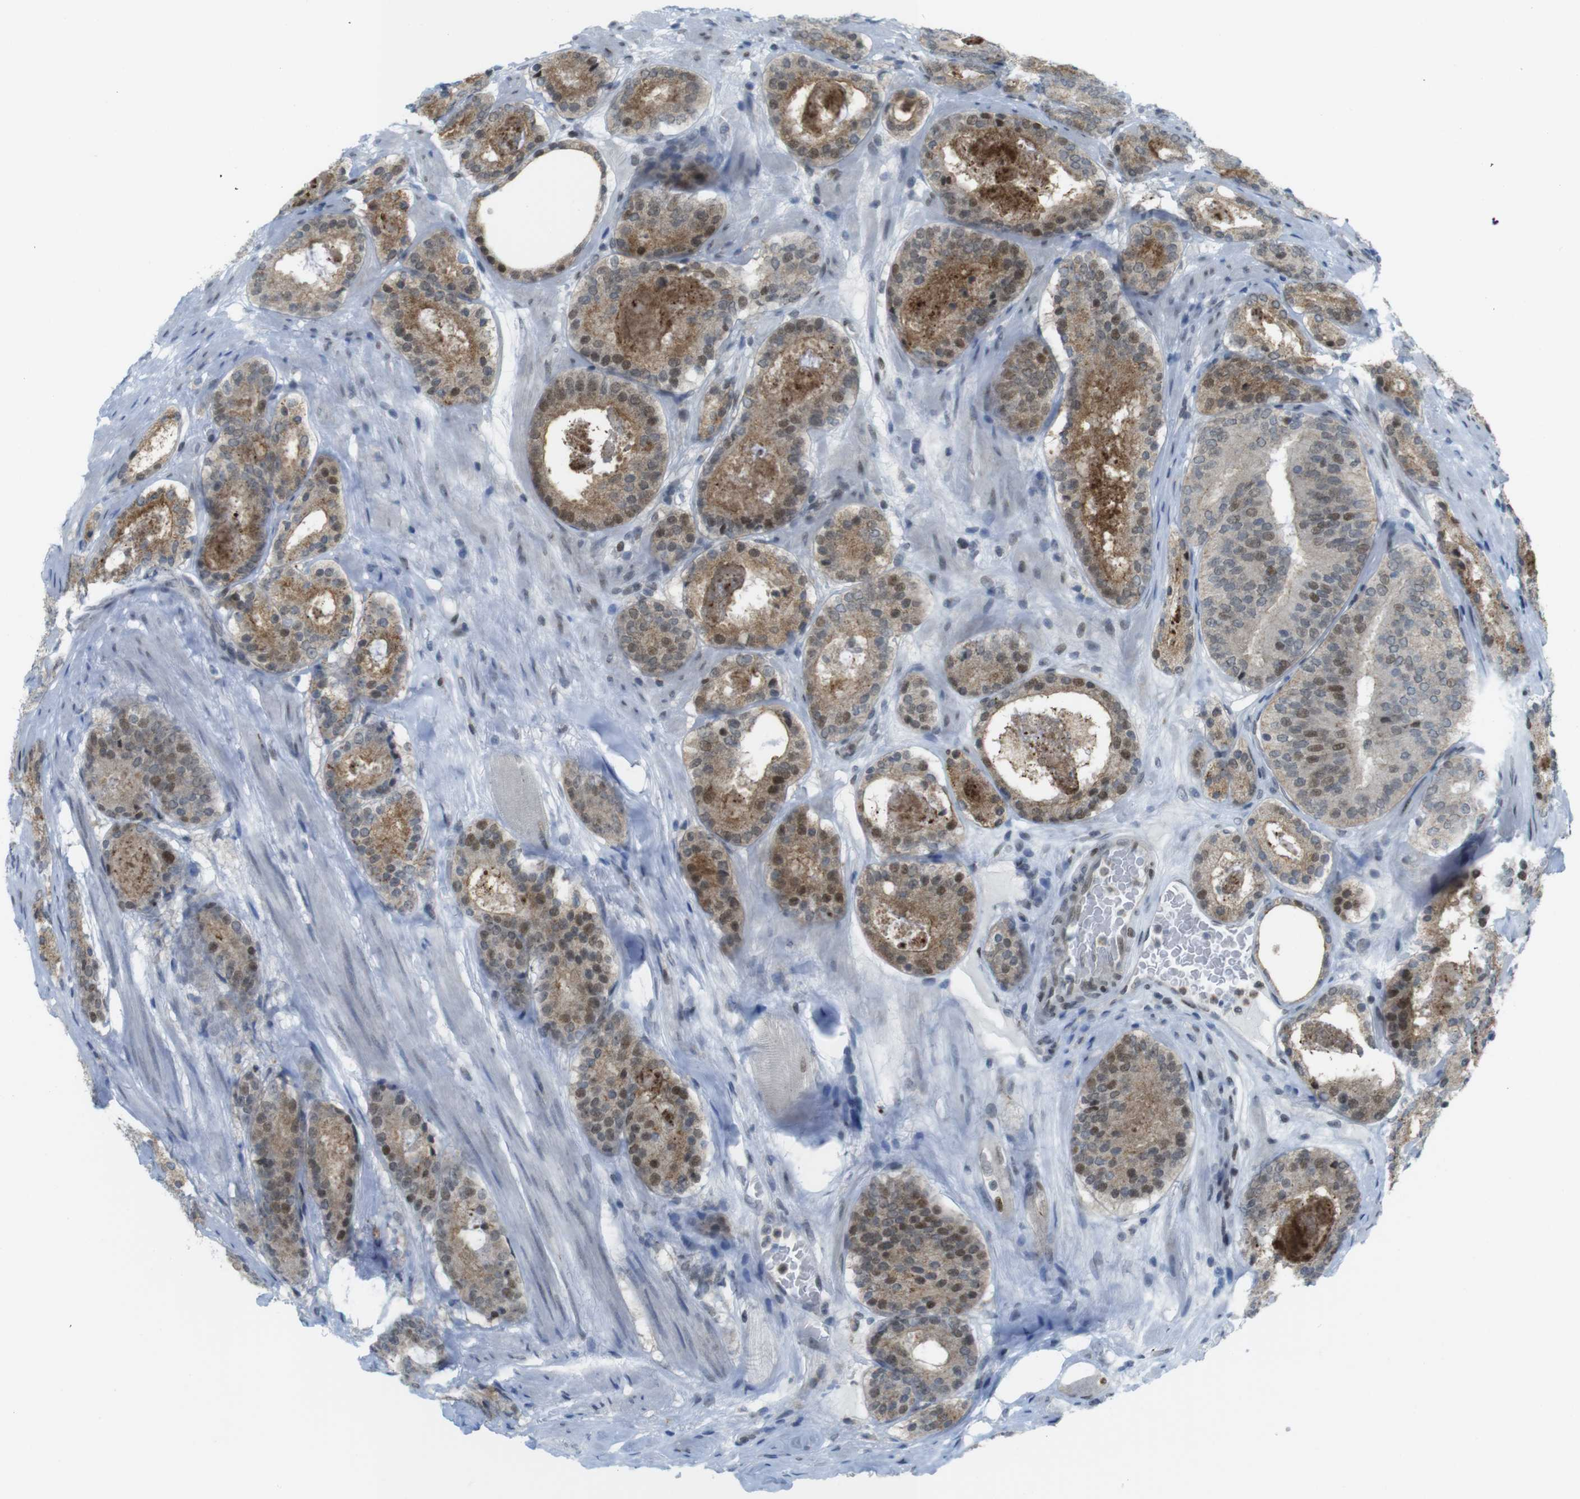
{"staining": {"intensity": "moderate", "quantity": ">75%", "location": "cytoplasmic/membranous,nuclear"}, "tissue": "prostate cancer", "cell_type": "Tumor cells", "image_type": "cancer", "snomed": [{"axis": "morphology", "description": "Adenocarcinoma, Low grade"}, {"axis": "topography", "description": "Prostate"}], "caption": "Immunohistochemistry micrograph of human prostate low-grade adenocarcinoma stained for a protein (brown), which shows medium levels of moderate cytoplasmic/membranous and nuclear staining in about >75% of tumor cells.", "gene": "UBB", "patient": {"sex": "male", "age": 69}}